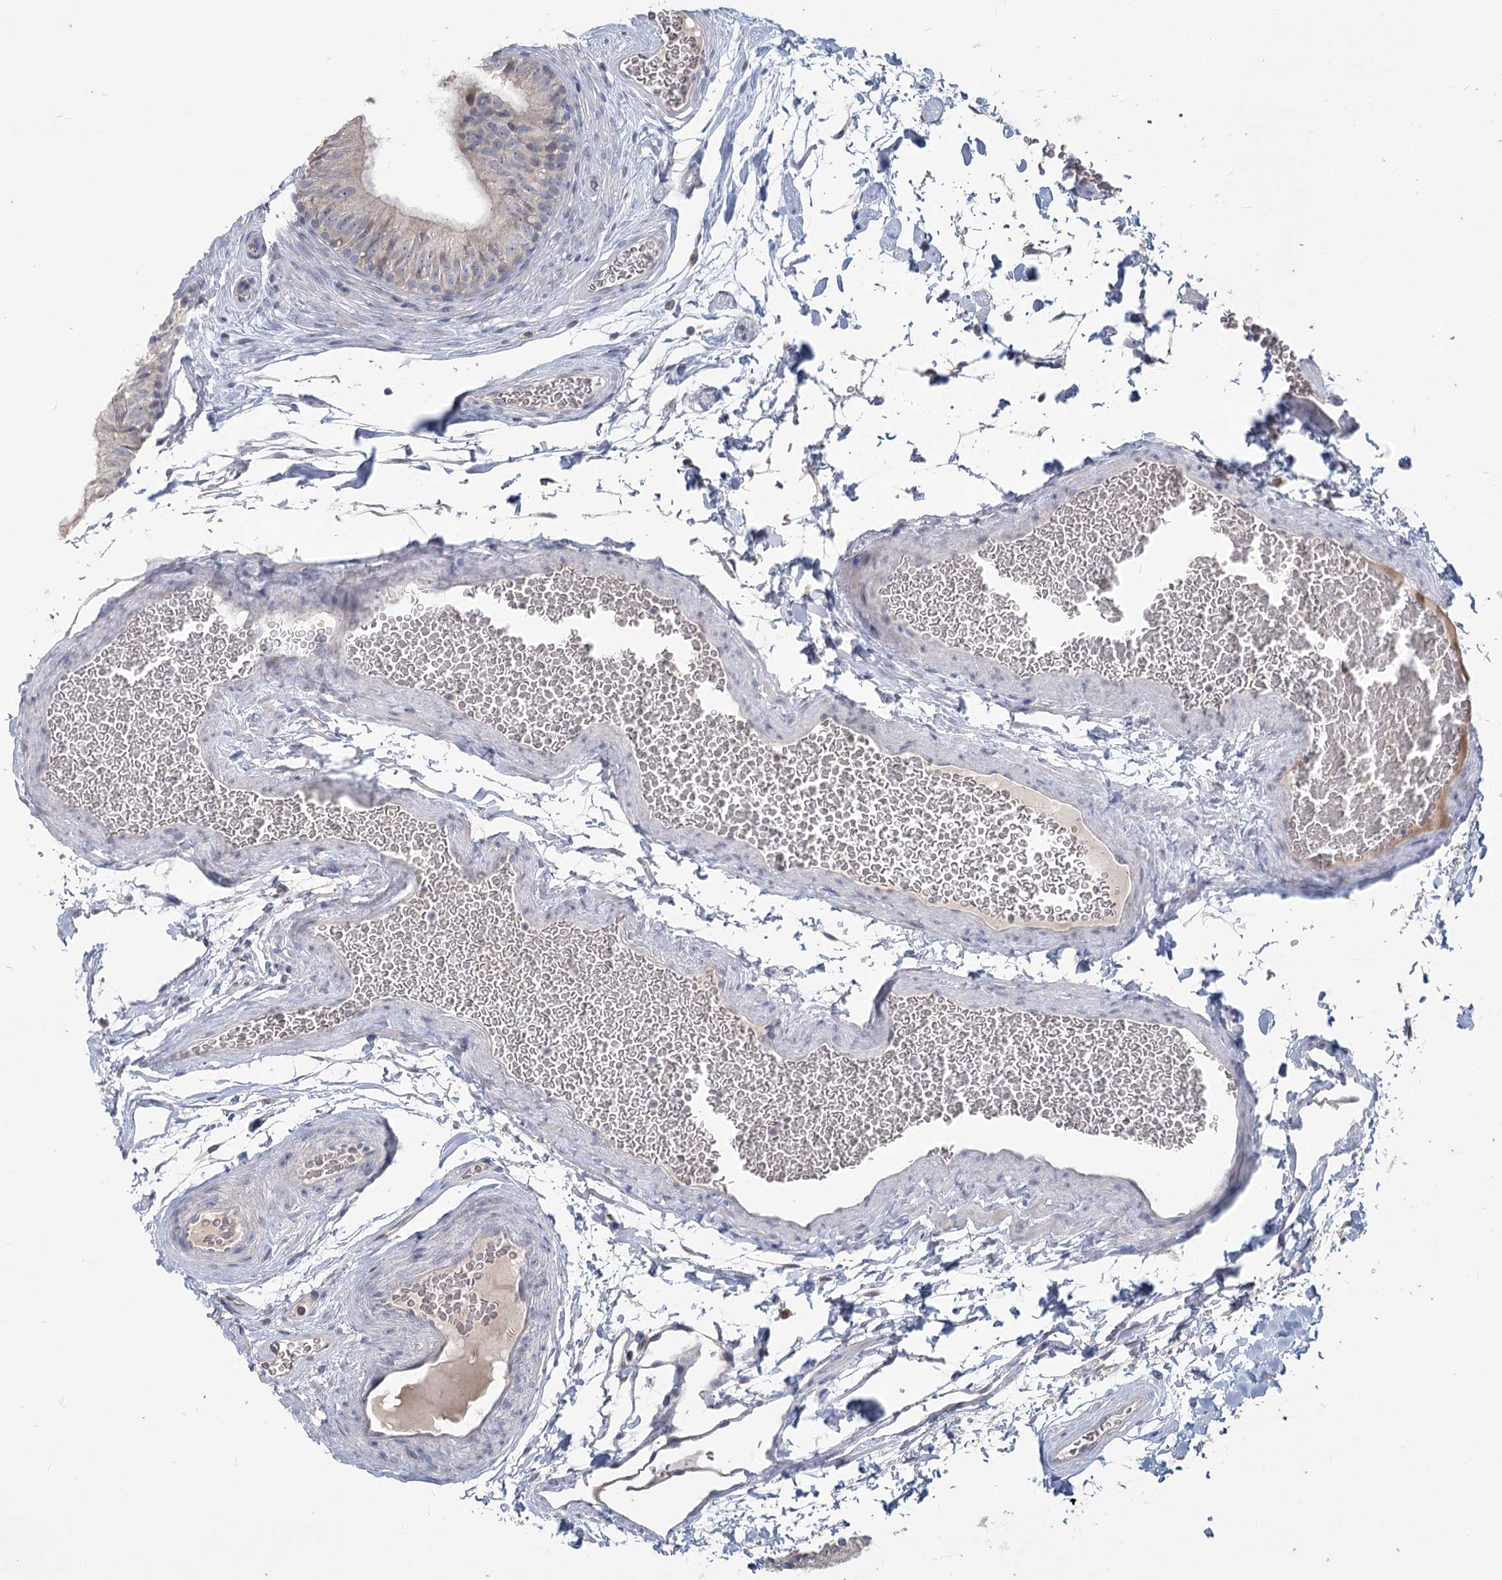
{"staining": {"intensity": "weak", "quantity": "25%-75%", "location": "cytoplasmic/membranous"}, "tissue": "epididymis", "cell_type": "Glandular cells", "image_type": "normal", "snomed": [{"axis": "morphology", "description": "Normal tissue, NOS"}, {"axis": "topography", "description": "Epididymis"}], "caption": "Immunohistochemical staining of normal human epididymis shows 25%-75% levels of weak cytoplasmic/membranous protein staining in approximately 25%-75% of glandular cells. (DAB IHC, brown staining for protein, blue staining for nuclei).", "gene": "SLC9A3", "patient": {"sex": "male", "age": 36}}